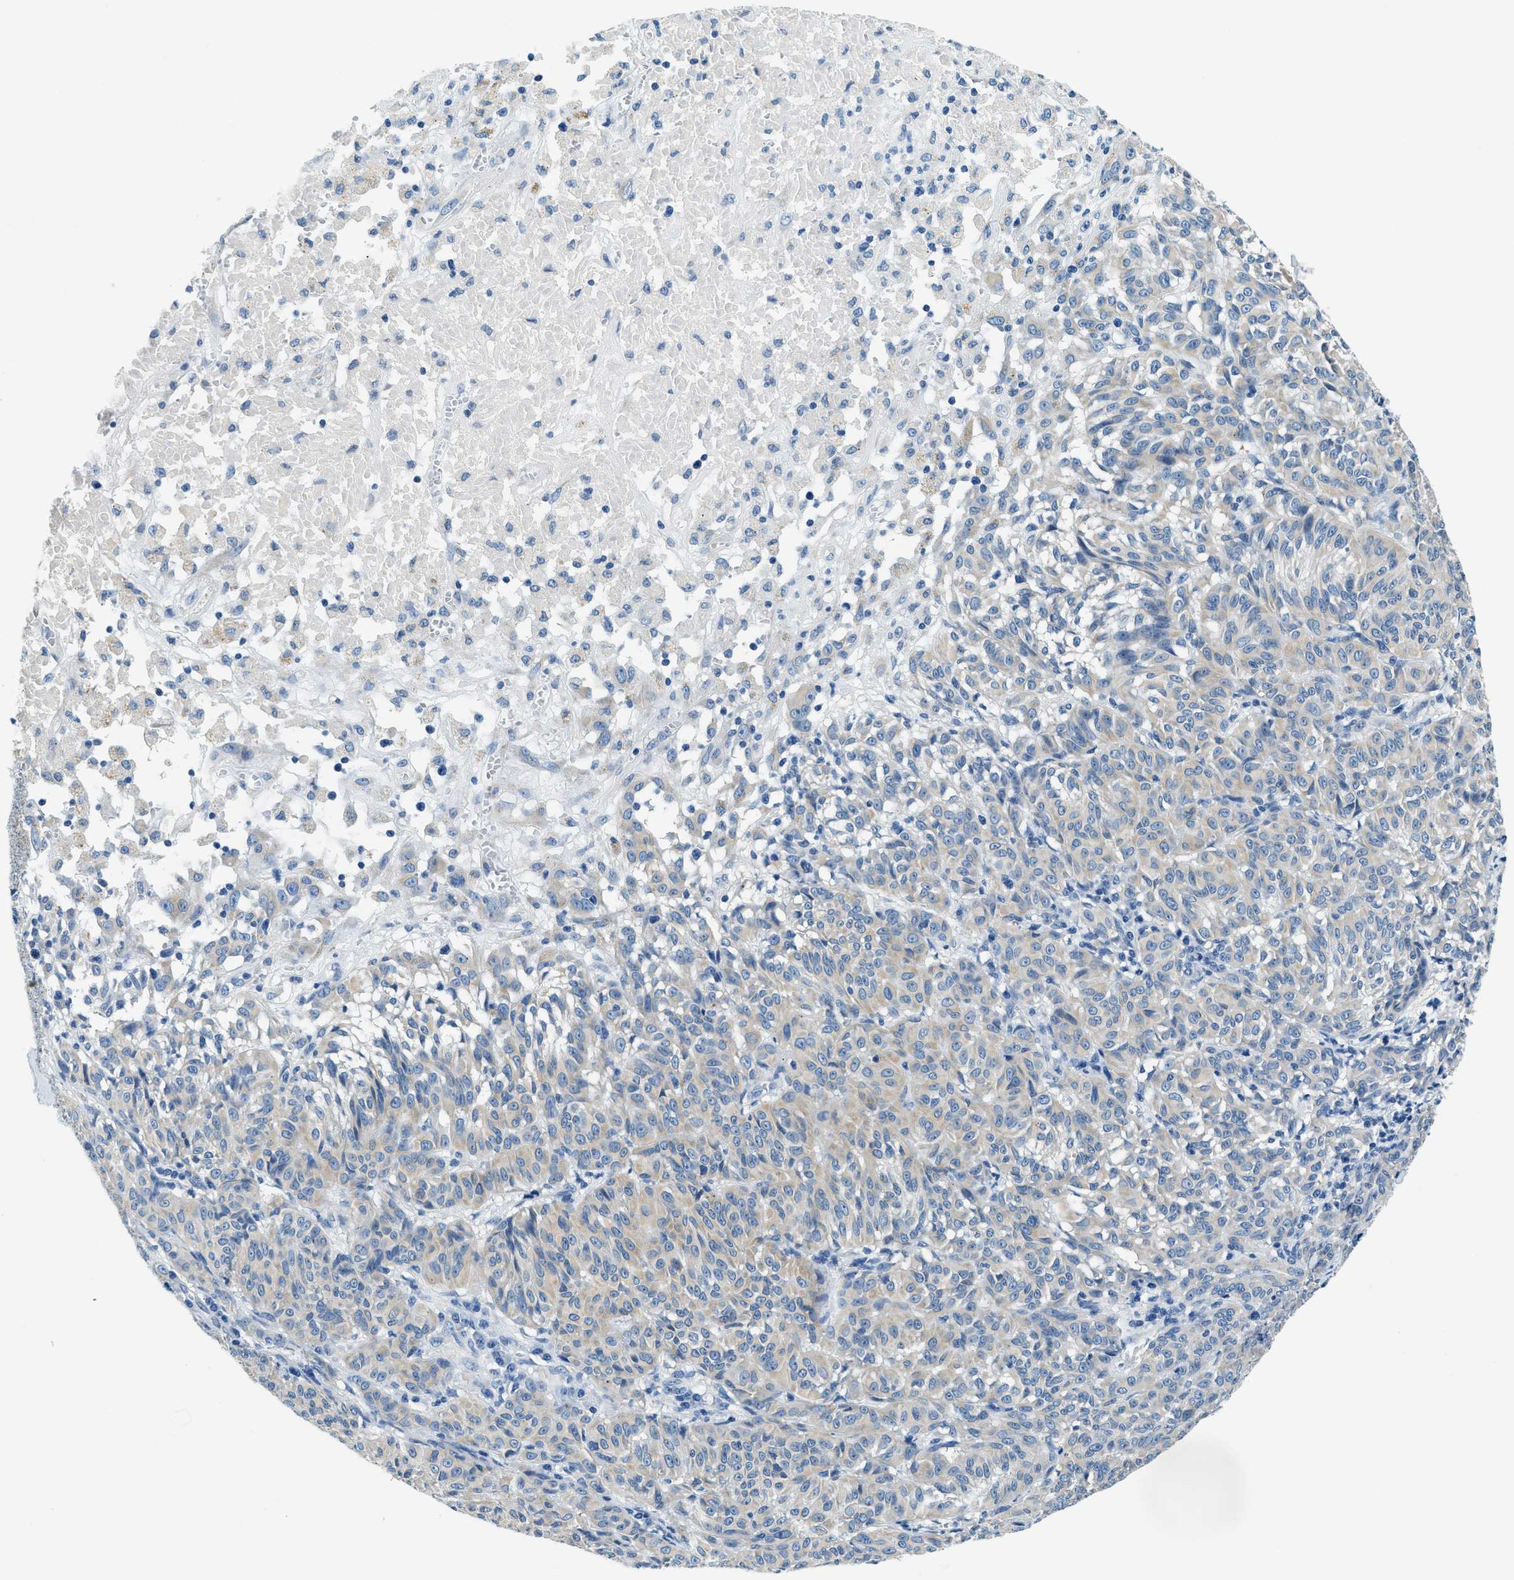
{"staining": {"intensity": "weak", "quantity": "25%-75%", "location": "cytoplasmic/membranous"}, "tissue": "melanoma", "cell_type": "Tumor cells", "image_type": "cancer", "snomed": [{"axis": "morphology", "description": "Malignant melanoma, NOS"}, {"axis": "topography", "description": "Skin"}], "caption": "A low amount of weak cytoplasmic/membranous positivity is appreciated in approximately 25%-75% of tumor cells in melanoma tissue.", "gene": "UBAC2", "patient": {"sex": "female", "age": 72}}